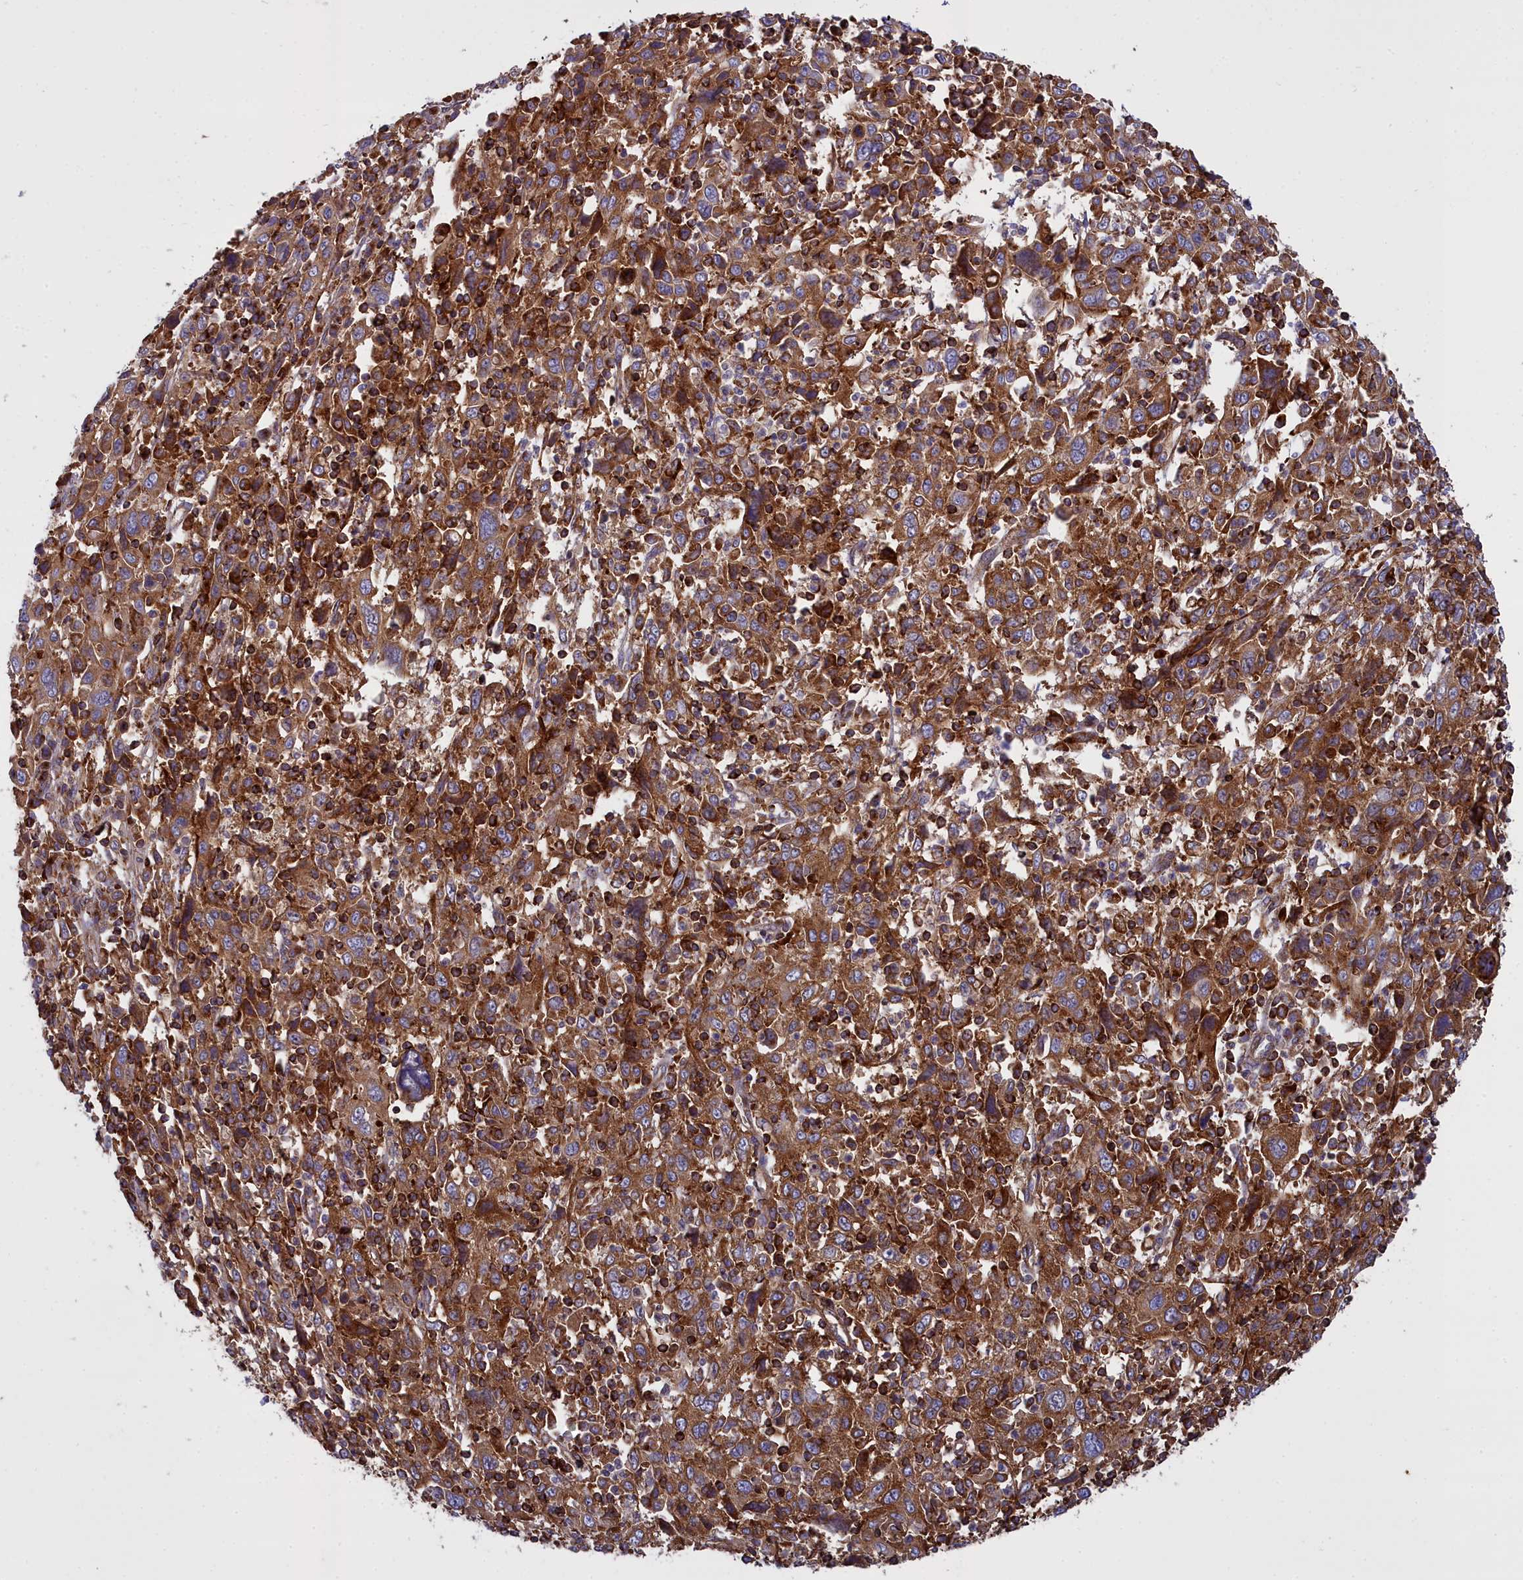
{"staining": {"intensity": "moderate", "quantity": ">75%", "location": "cytoplasmic/membranous"}, "tissue": "cervical cancer", "cell_type": "Tumor cells", "image_type": "cancer", "snomed": [{"axis": "morphology", "description": "Squamous cell carcinoma, NOS"}, {"axis": "topography", "description": "Cervix"}], "caption": "Squamous cell carcinoma (cervical) tissue demonstrates moderate cytoplasmic/membranous expression in about >75% of tumor cells, visualized by immunohistochemistry. Using DAB (brown) and hematoxylin (blue) stains, captured at high magnification using brightfield microscopy.", "gene": "LNPEP", "patient": {"sex": "female", "age": 46}}